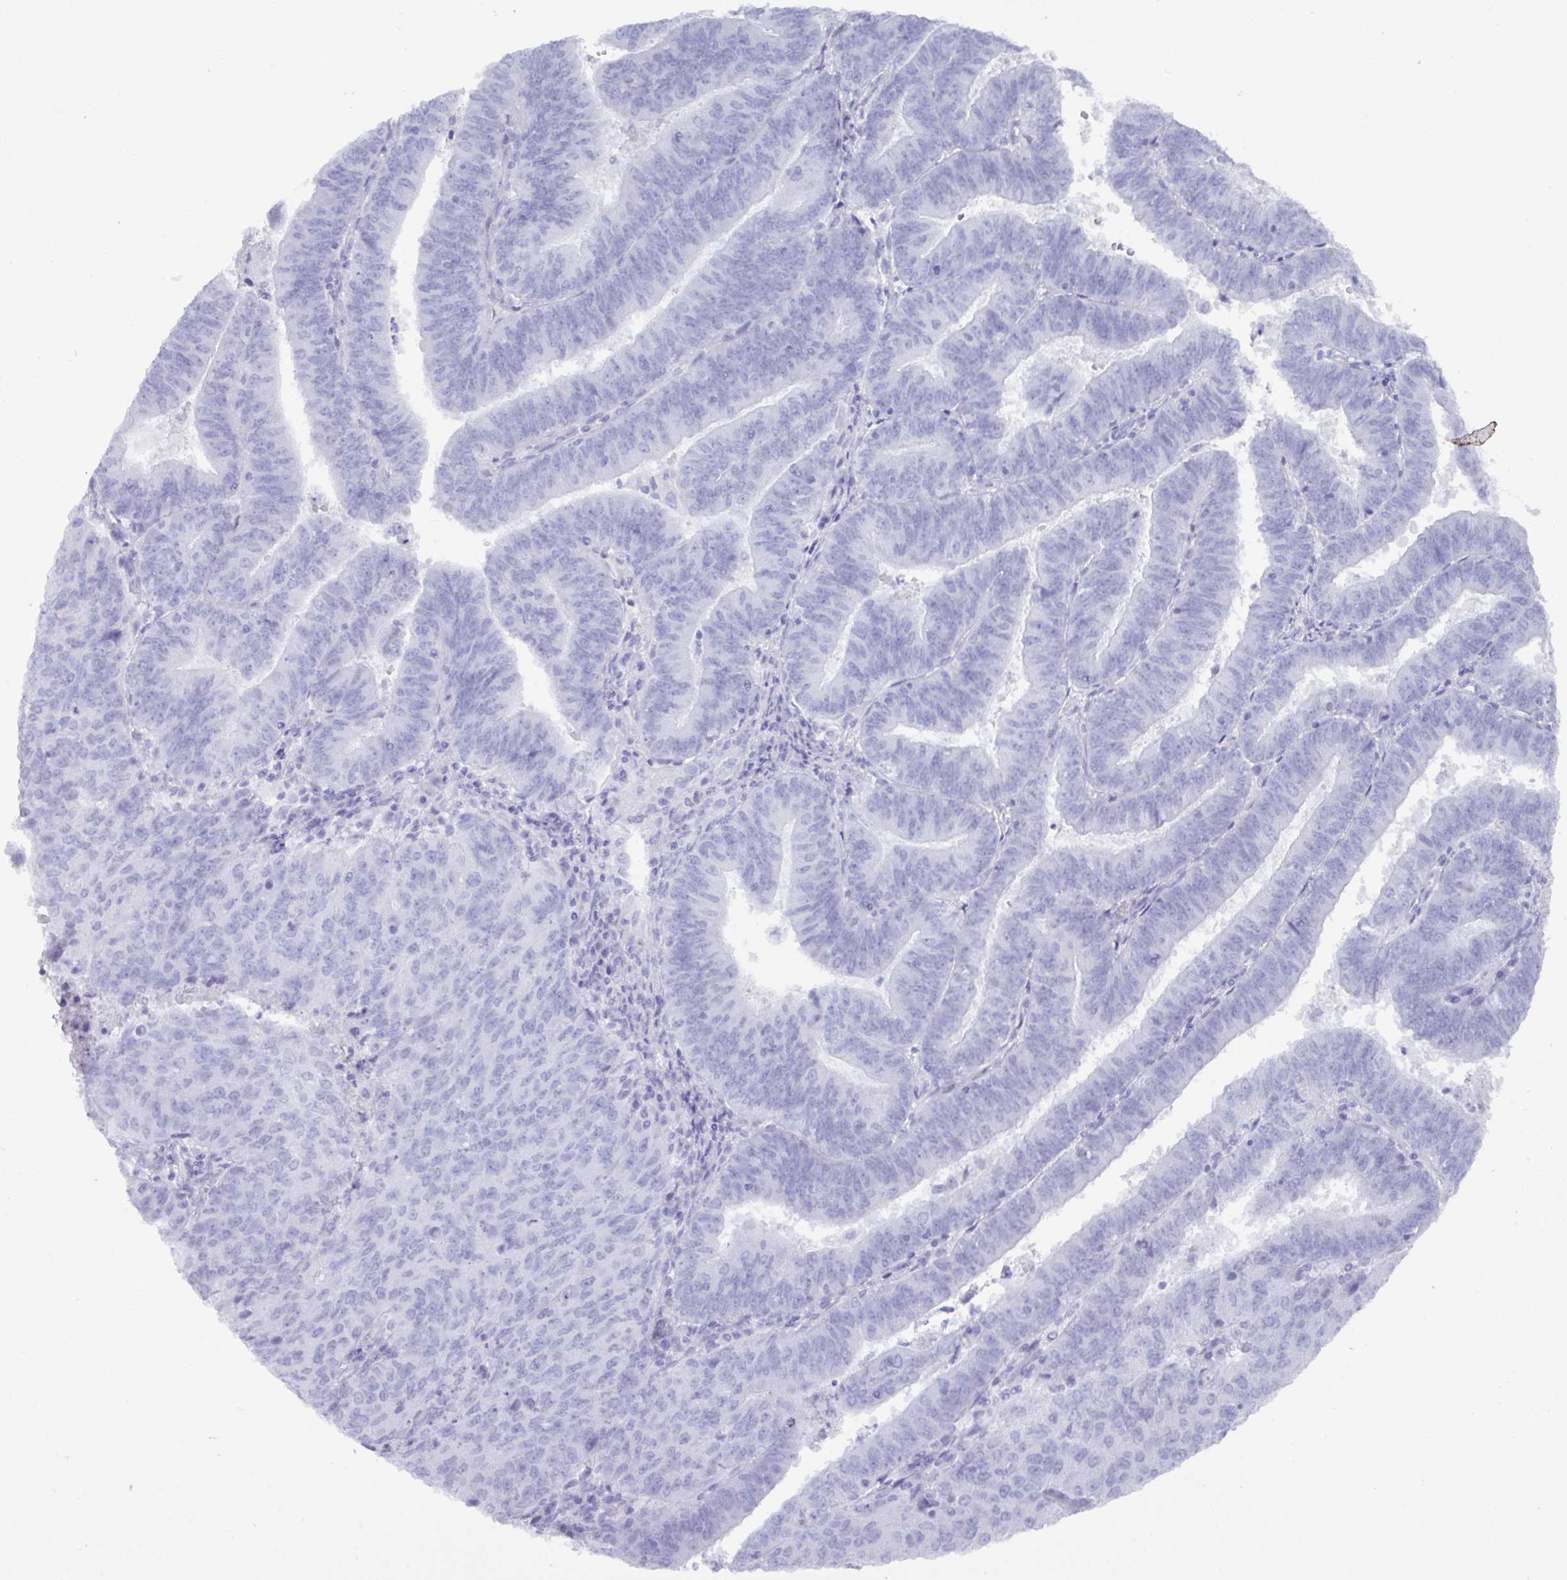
{"staining": {"intensity": "negative", "quantity": "none", "location": "none"}, "tissue": "endometrial cancer", "cell_type": "Tumor cells", "image_type": "cancer", "snomed": [{"axis": "morphology", "description": "Adenocarcinoma, NOS"}, {"axis": "topography", "description": "Endometrium"}], "caption": "Endometrial cancer (adenocarcinoma) was stained to show a protein in brown. There is no significant positivity in tumor cells. (DAB (3,3'-diaminobenzidine) IHC with hematoxylin counter stain).", "gene": "C4orf33", "patient": {"sex": "female", "age": 82}}